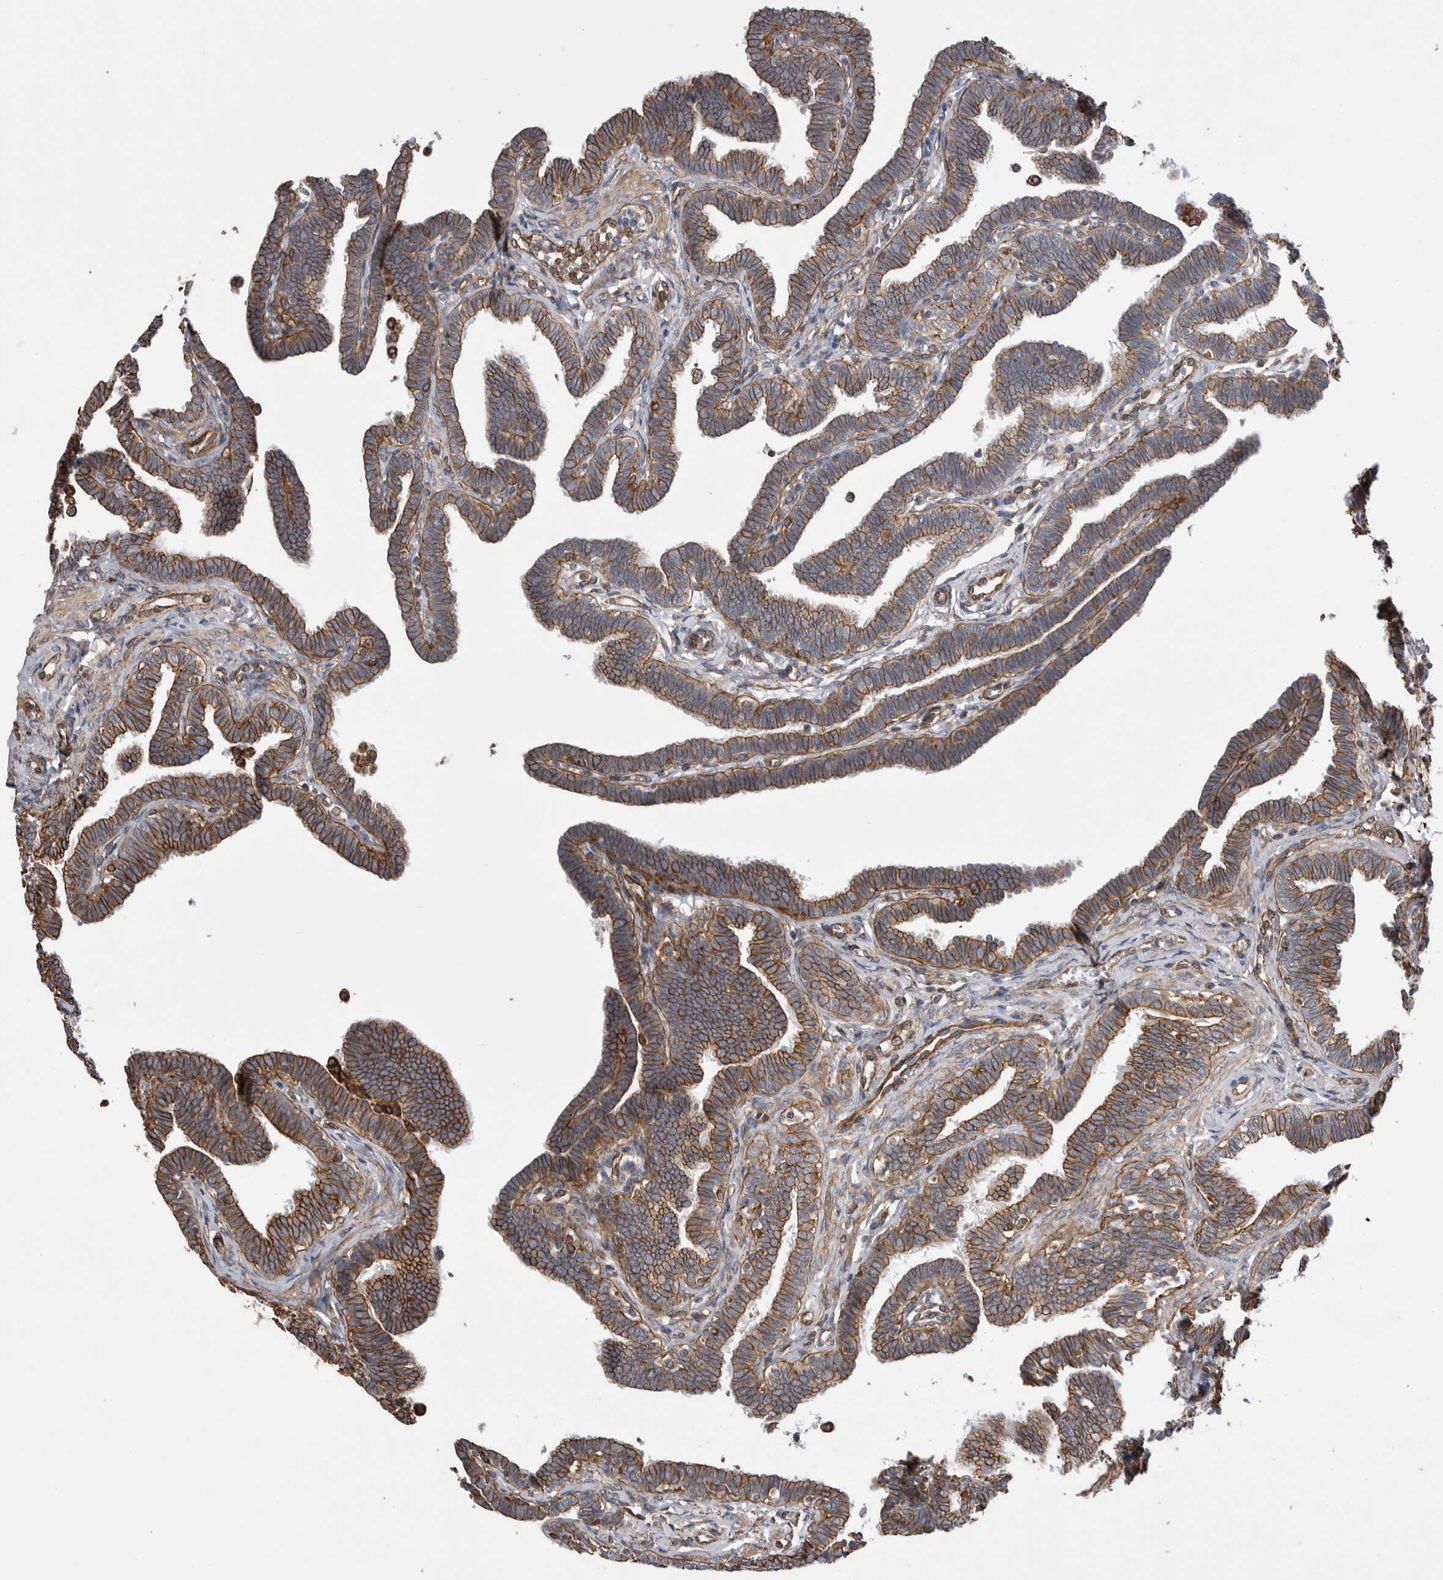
{"staining": {"intensity": "moderate", "quantity": ">75%", "location": "cytoplasmic/membranous"}, "tissue": "fallopian tube", "cell_type": "Glandular cells", "image_type": "normal", "snomed": [{"axis": "morphology", "description": "Normal tissue, NOS"}, {"axis": "topography", "description": "Fallopian tube"}, {"axis": "topography", "description": "Ovary"}], "caption": "An IHC image of benign tissue is shown. Protein staining in brown labels moderate cytoplasmic/membranous positivity in fallopian tube within glandular cells.", "gene": "KIF12", "patient": {"sex": "female", "age": 23}}